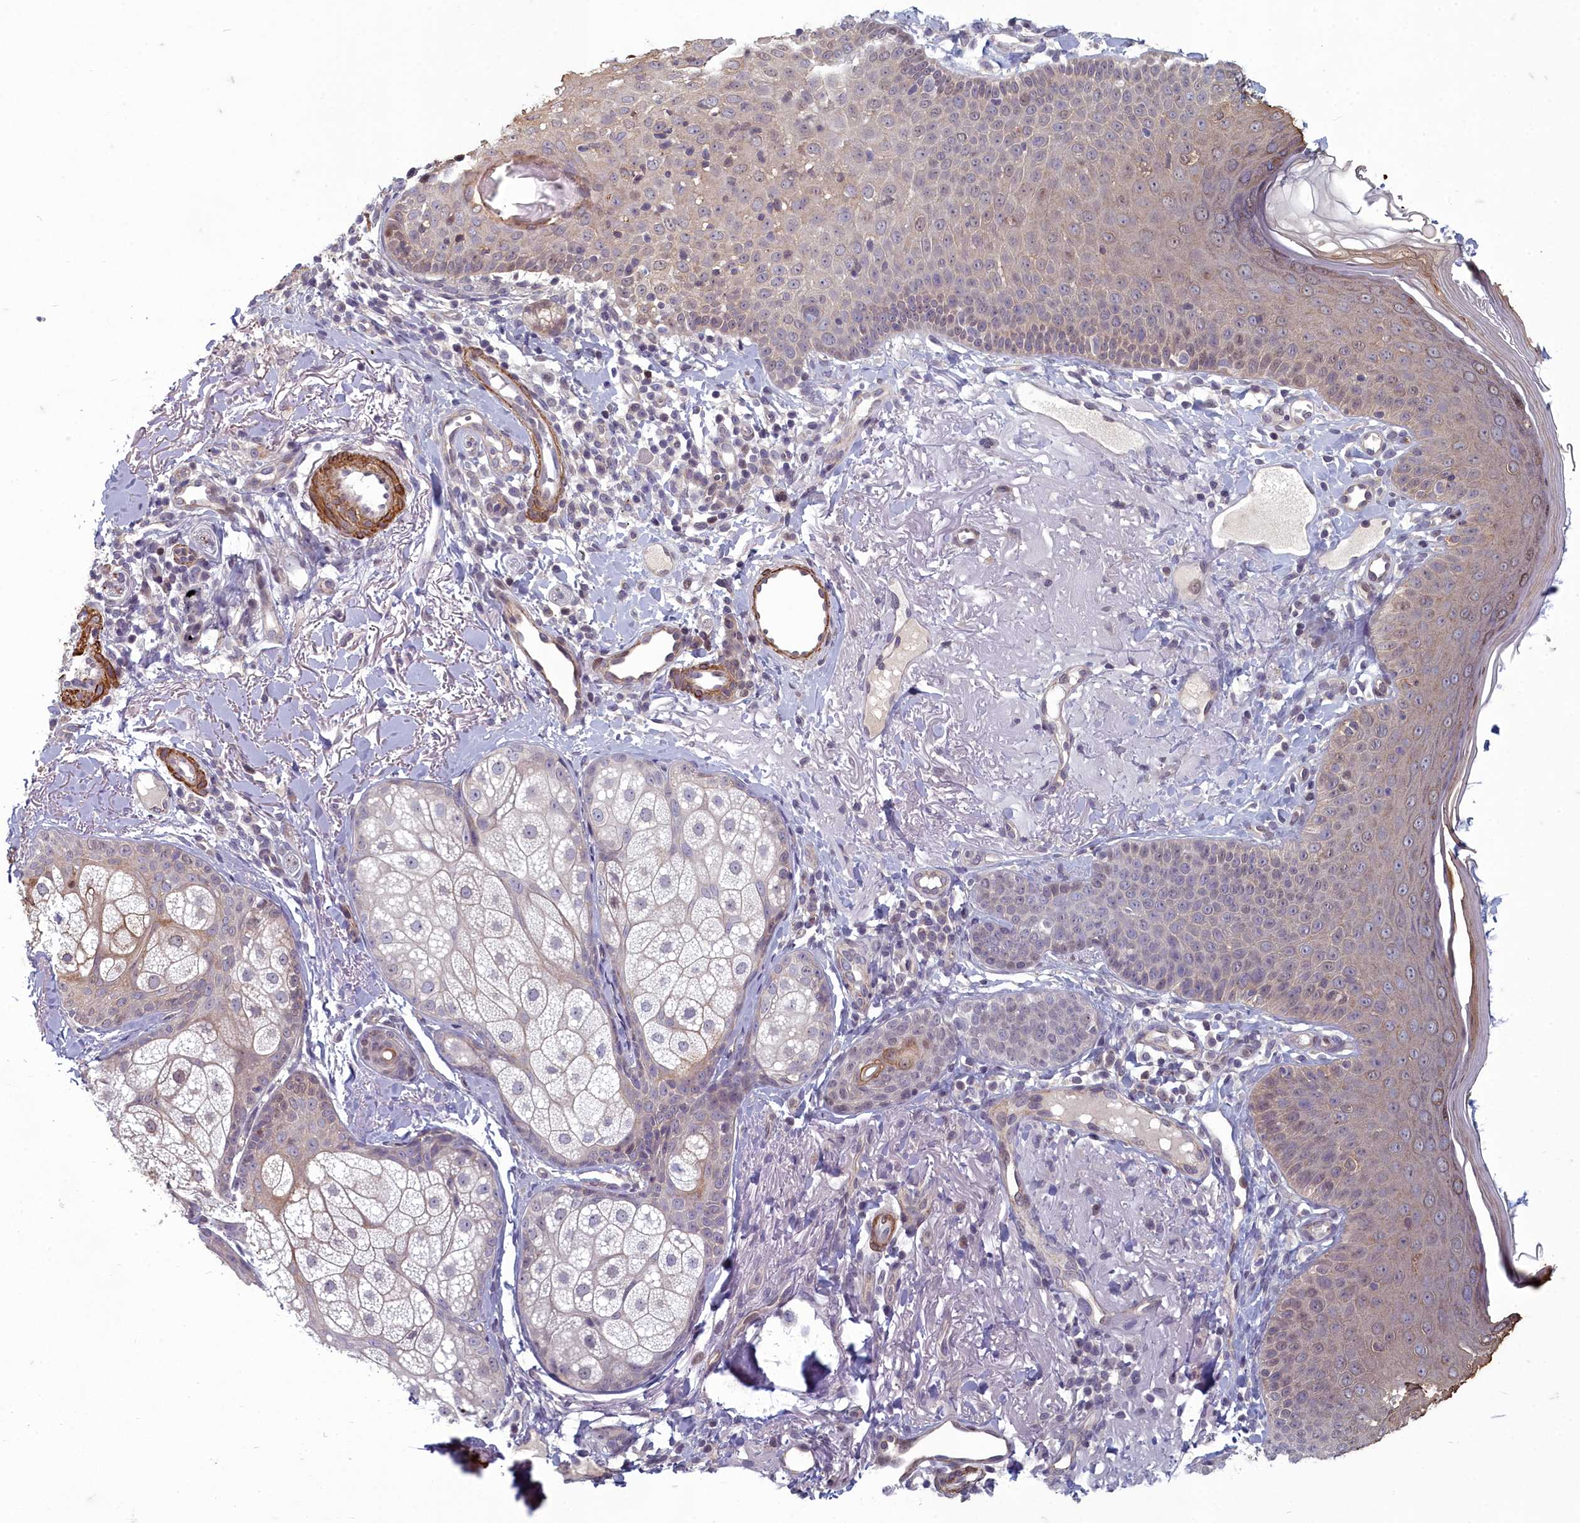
{"staining": {"intensity": "weak", "quantity": ">75%", "location": "cytoplasmic/membranous"}, "tissue": "skin", "cell_type": "Fibroblasts", "image_type": "normal", "snomed": [{"axis": "morphology", "description": "Normal tissue, NOS"}, {"axis": "topography", "description": "Skin"}], "caption": "Fibroblasts reveal weak cytoplasmic/membranous staining in approximately >75% of cells in unremarkable skin. (DAB (3,3'-diaminobenzidine) IHC with brightfield microscopy, high magnification).", "gene": "ZNF626", "patient": {"sex": "male", "age": 57}}